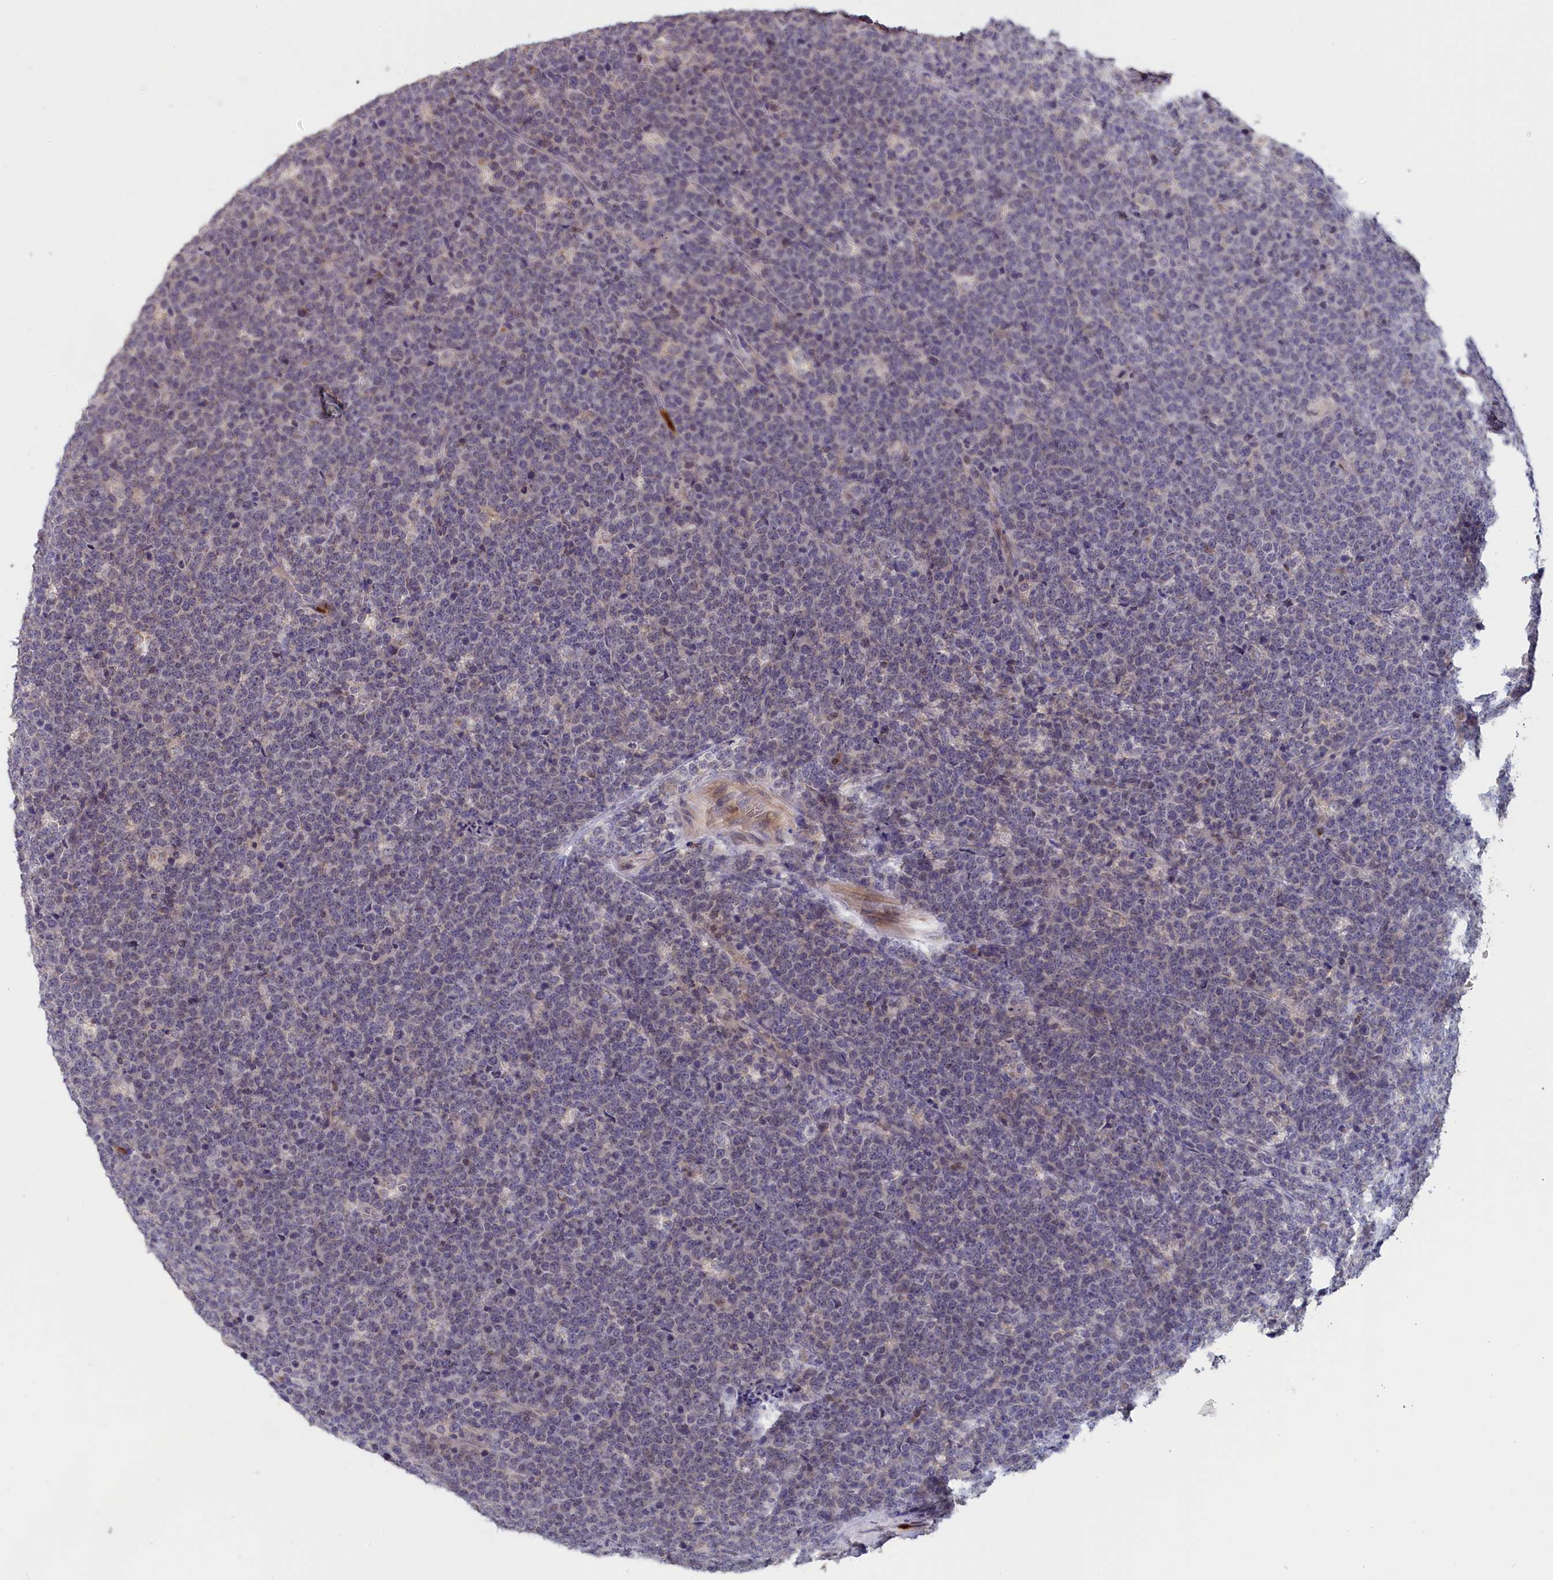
{"staining": {"intensity": "weak", "quantity": "<25%", "location": "cytoplasmic/membranous"}, "tissue": "lymphoma", "cell_type": "Tumor cells", "image_type": "cancer", "snomed": [{"axis": "morphology", "description": "Malignant lymphoma, non-Hodgkin's type, High grade"}, {"axis": "topography", "description": "Small intestine"}], "caption": "Immunohistochemistry photomicrograph of neoplastic tissue: human lymphoma stained with DAB (3,3'-diaminobenzidine) shows no significant protein staining in tumor cells.", "gene": "EPB41L4B", "patient": {"sex": "male", "age": 8}}